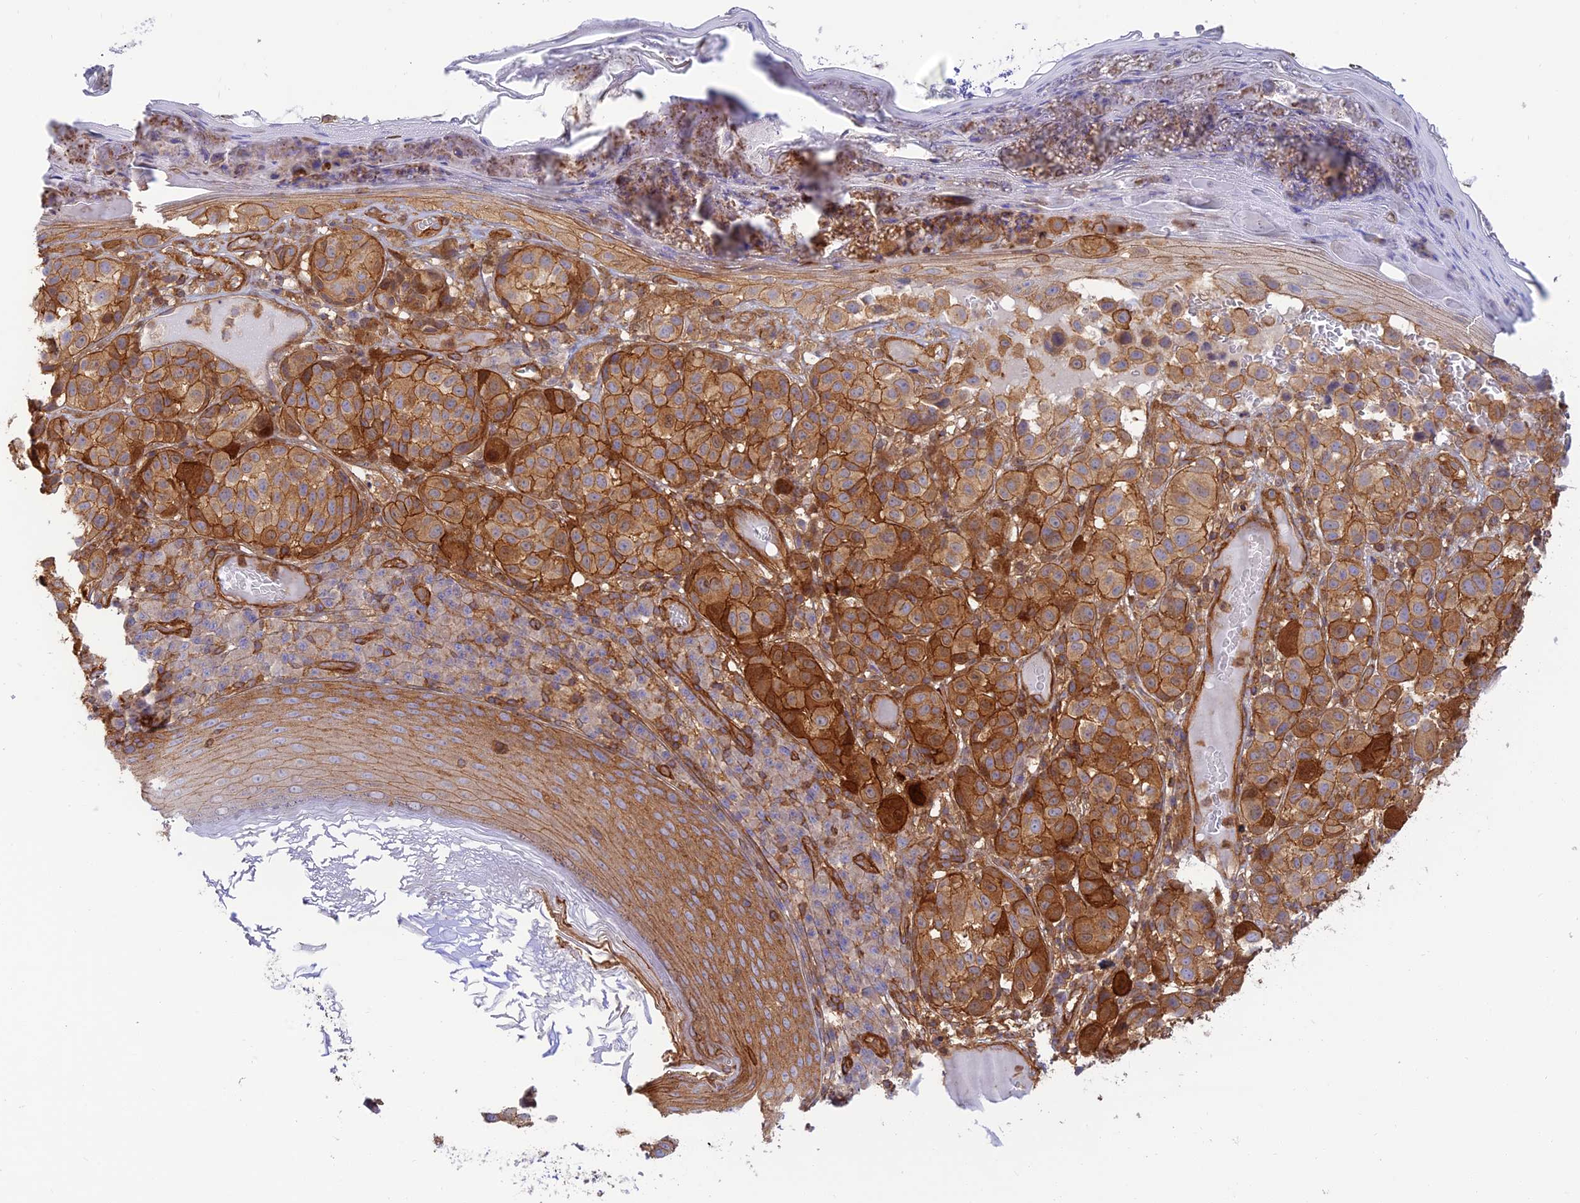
{"staining": {"intensity": "strong", "quantity": ">75%", "location": "cytoplasmic/membranous"}, "tissue": "melanoma", "cell_type": "Tumor cells", "image_type": "cancer", "snomed": [{"axis": "morphology", "description": "Malignant melanoma, NOS"}, {"axis": "topography", "description": "Skin"}], "caption": "An IHC micrograph of tumor tissue is shown. Protein staining in brown shows strong cytoplasmic/membranous positivity in malignant melanoma within tumor cells.", "gene": "PPP1R12C", "patient": {"sex": "male", "age": 38}}